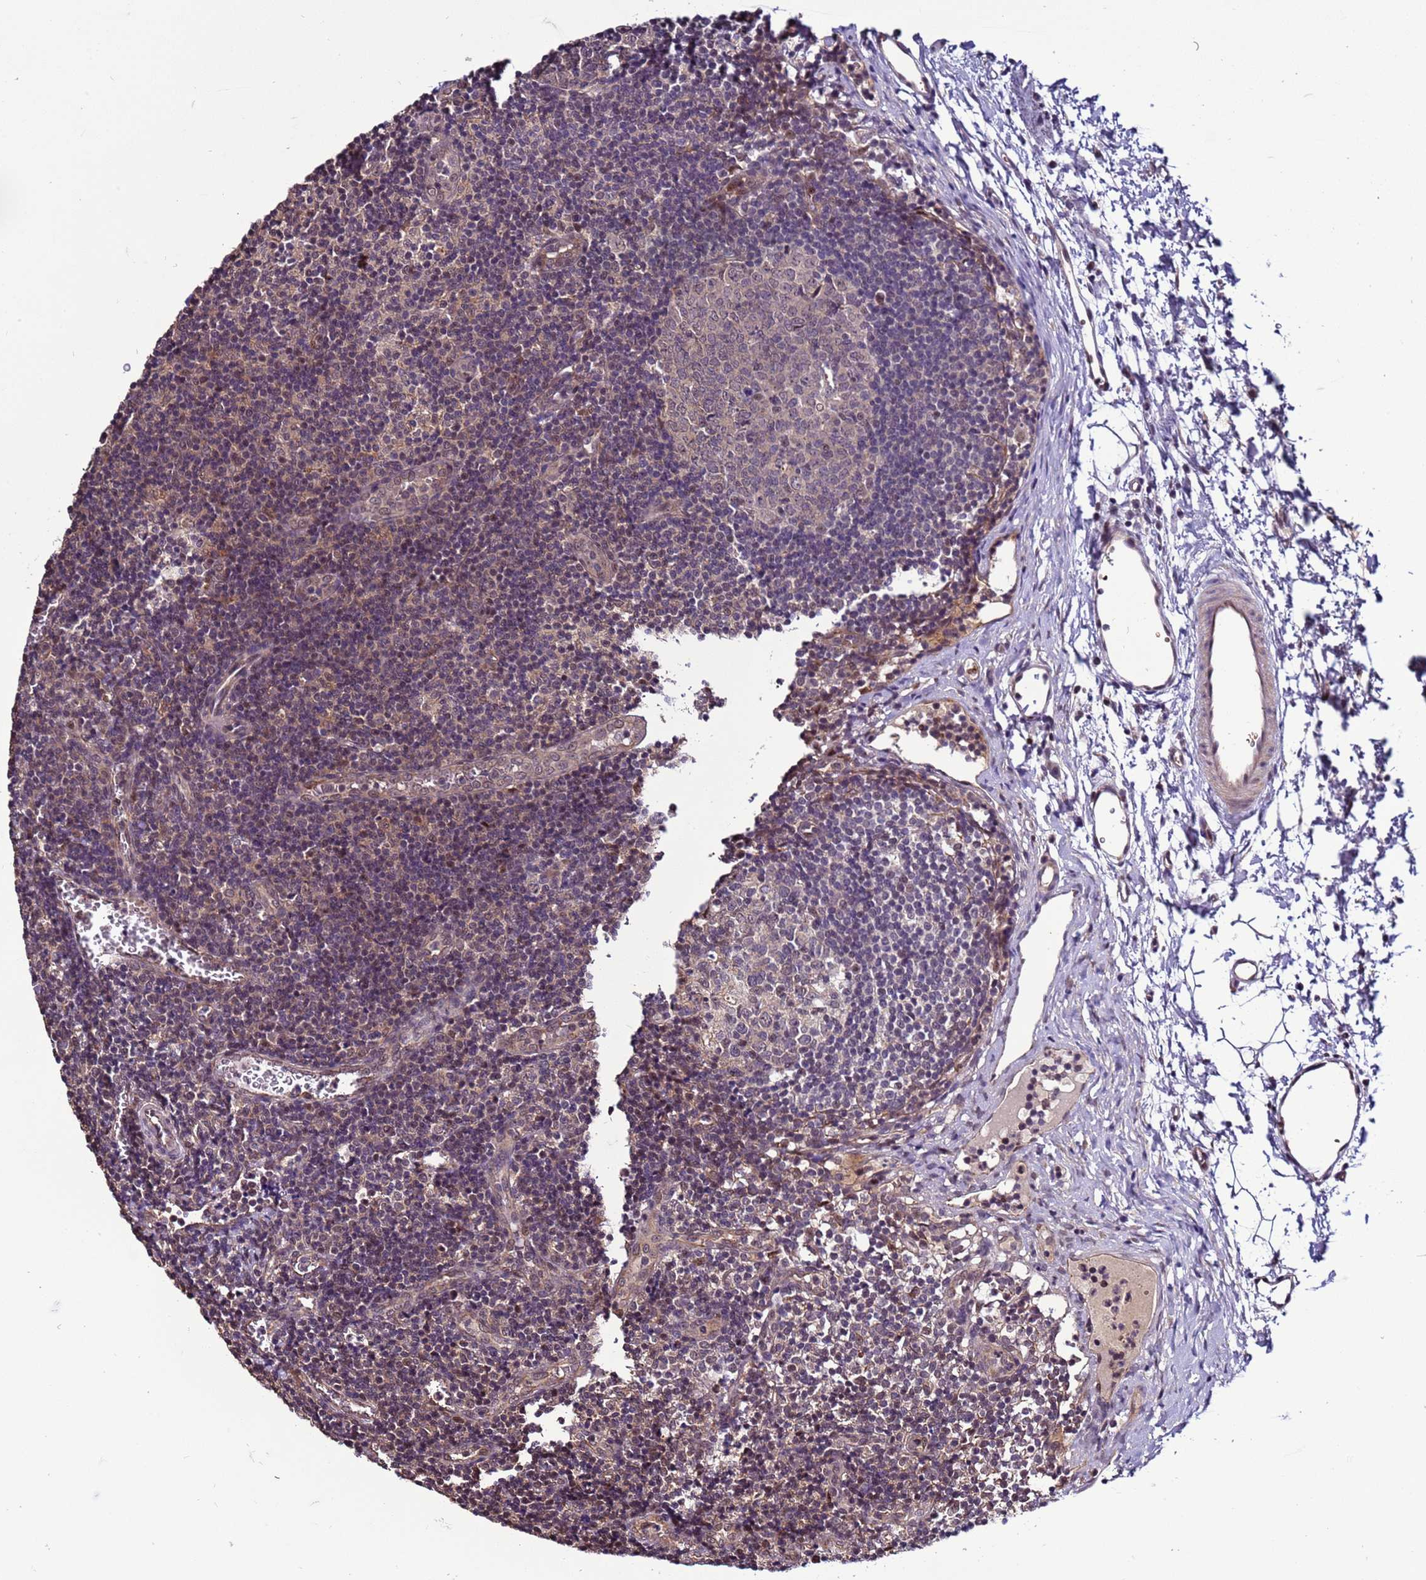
{"staining": {"intensity": "moderate", "quantity": "25%-75%", "location": "cytoplasmic/membranous,nuclear"}, "tissue": "lymph node", "cell_type": "Germinal center cells", "image_type": "normal", "snomed": [{"axis": "morphology", "description": "Normal tissue, NOS"}, {"axis": "topography", "description": "Lymph node"}], "caption": "Moderate cytoplasmic/membranous,nuclear protein staining is identified in about 25%-75% of germinal center cells in lymph node.", "gene": "GEN1", "patient": {"sex": "female", "age": 37}}